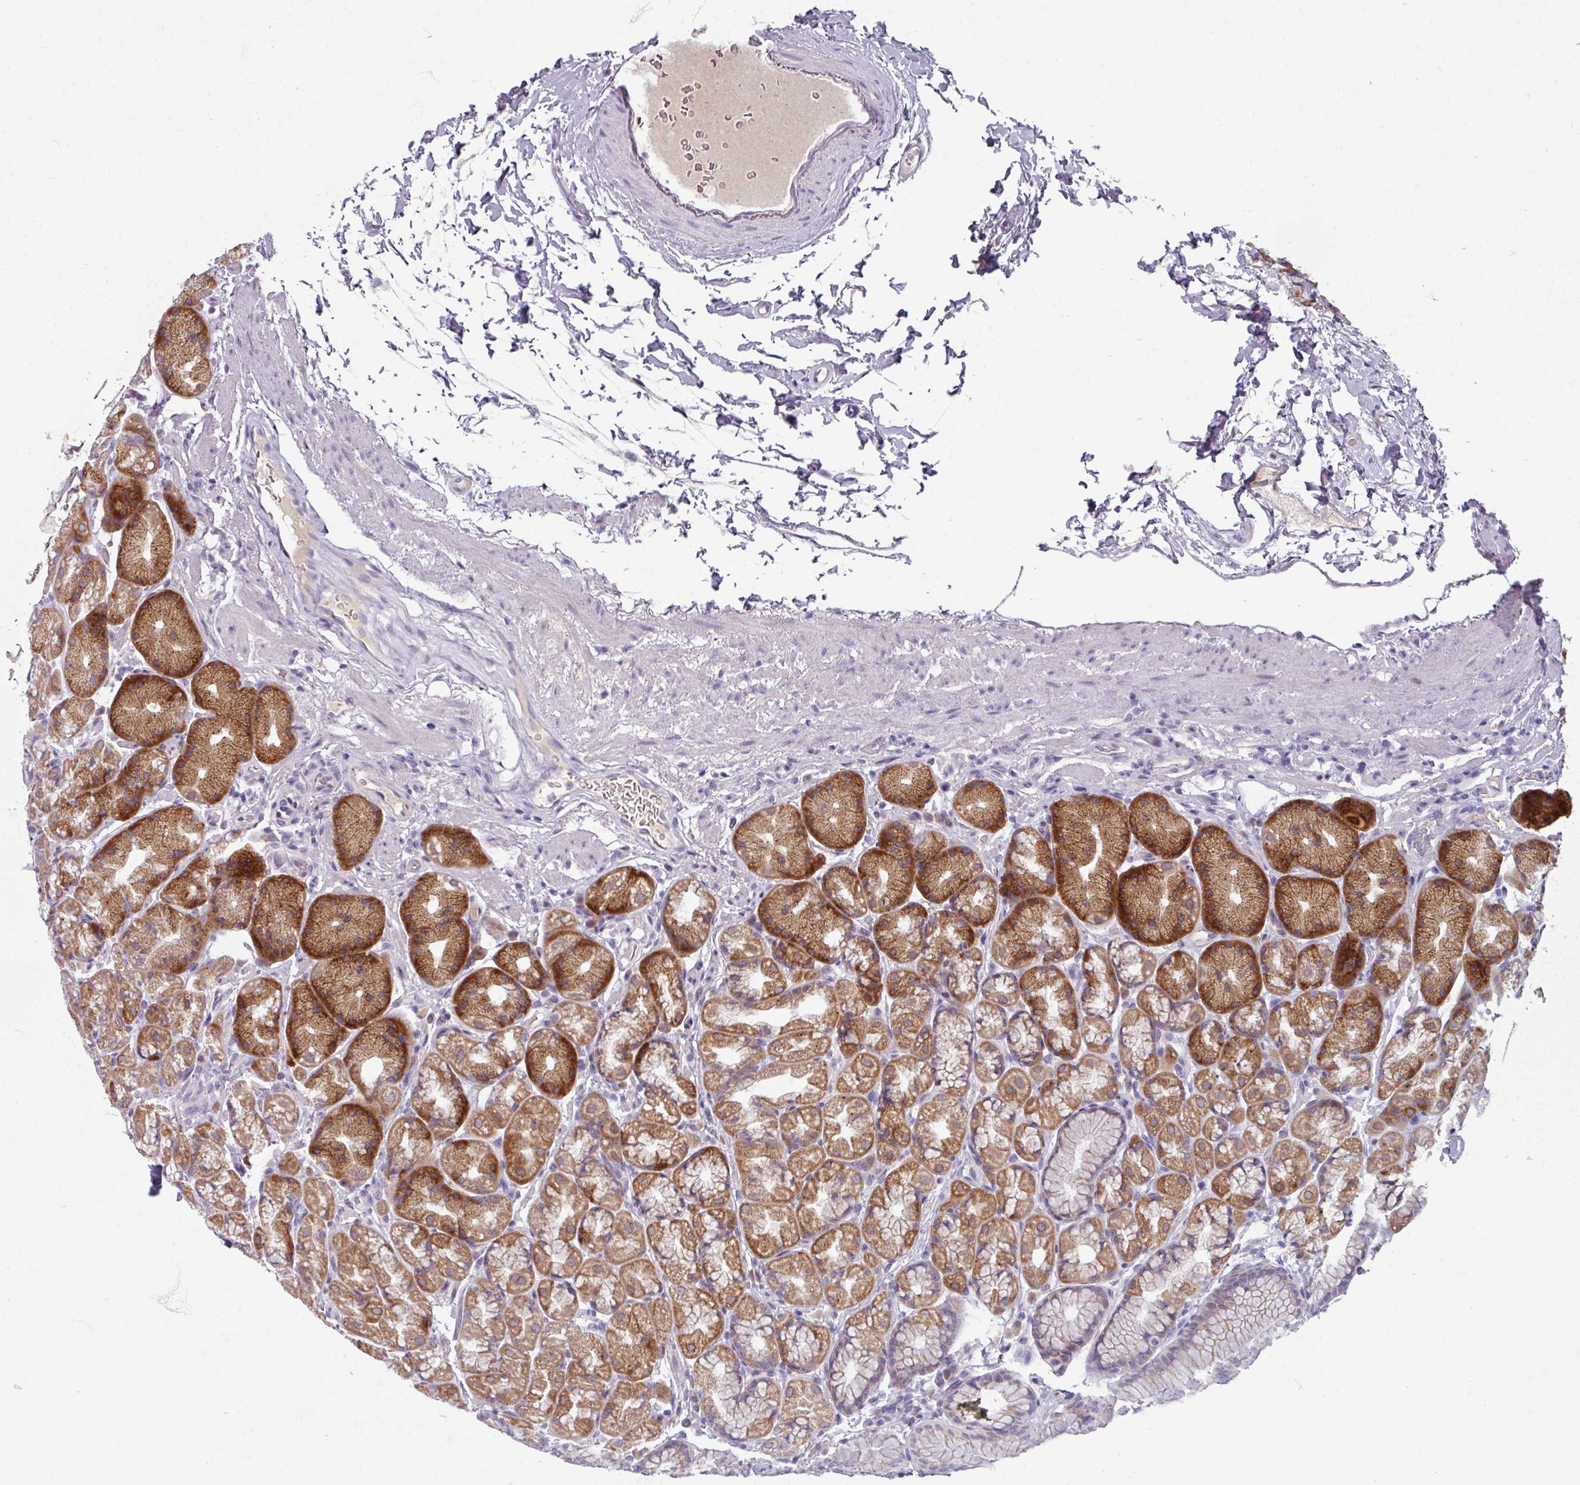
{"staining": {"intensity": "strong", "quantity": "25%-75%", "location": "cytoplasmic/membranous"}, "tissue": "stomach", "cell_type": "Glandular cells", "image_type": "normal", "snomed": [{"axis": "morphology", "description": "Normal tissue, NOS"}, {"axis": "topography", "description": "Stomach, lower"}], "caption": "This photomicrograph shows immunohistochemistry (IHC) staining of unremarkable human stomach, with high strong cytoplasmic/membranous positivity in about 25%-75% of glandular cells.", "gene": "SMIM11", "patient": {"sex": "male", "age": 67}}